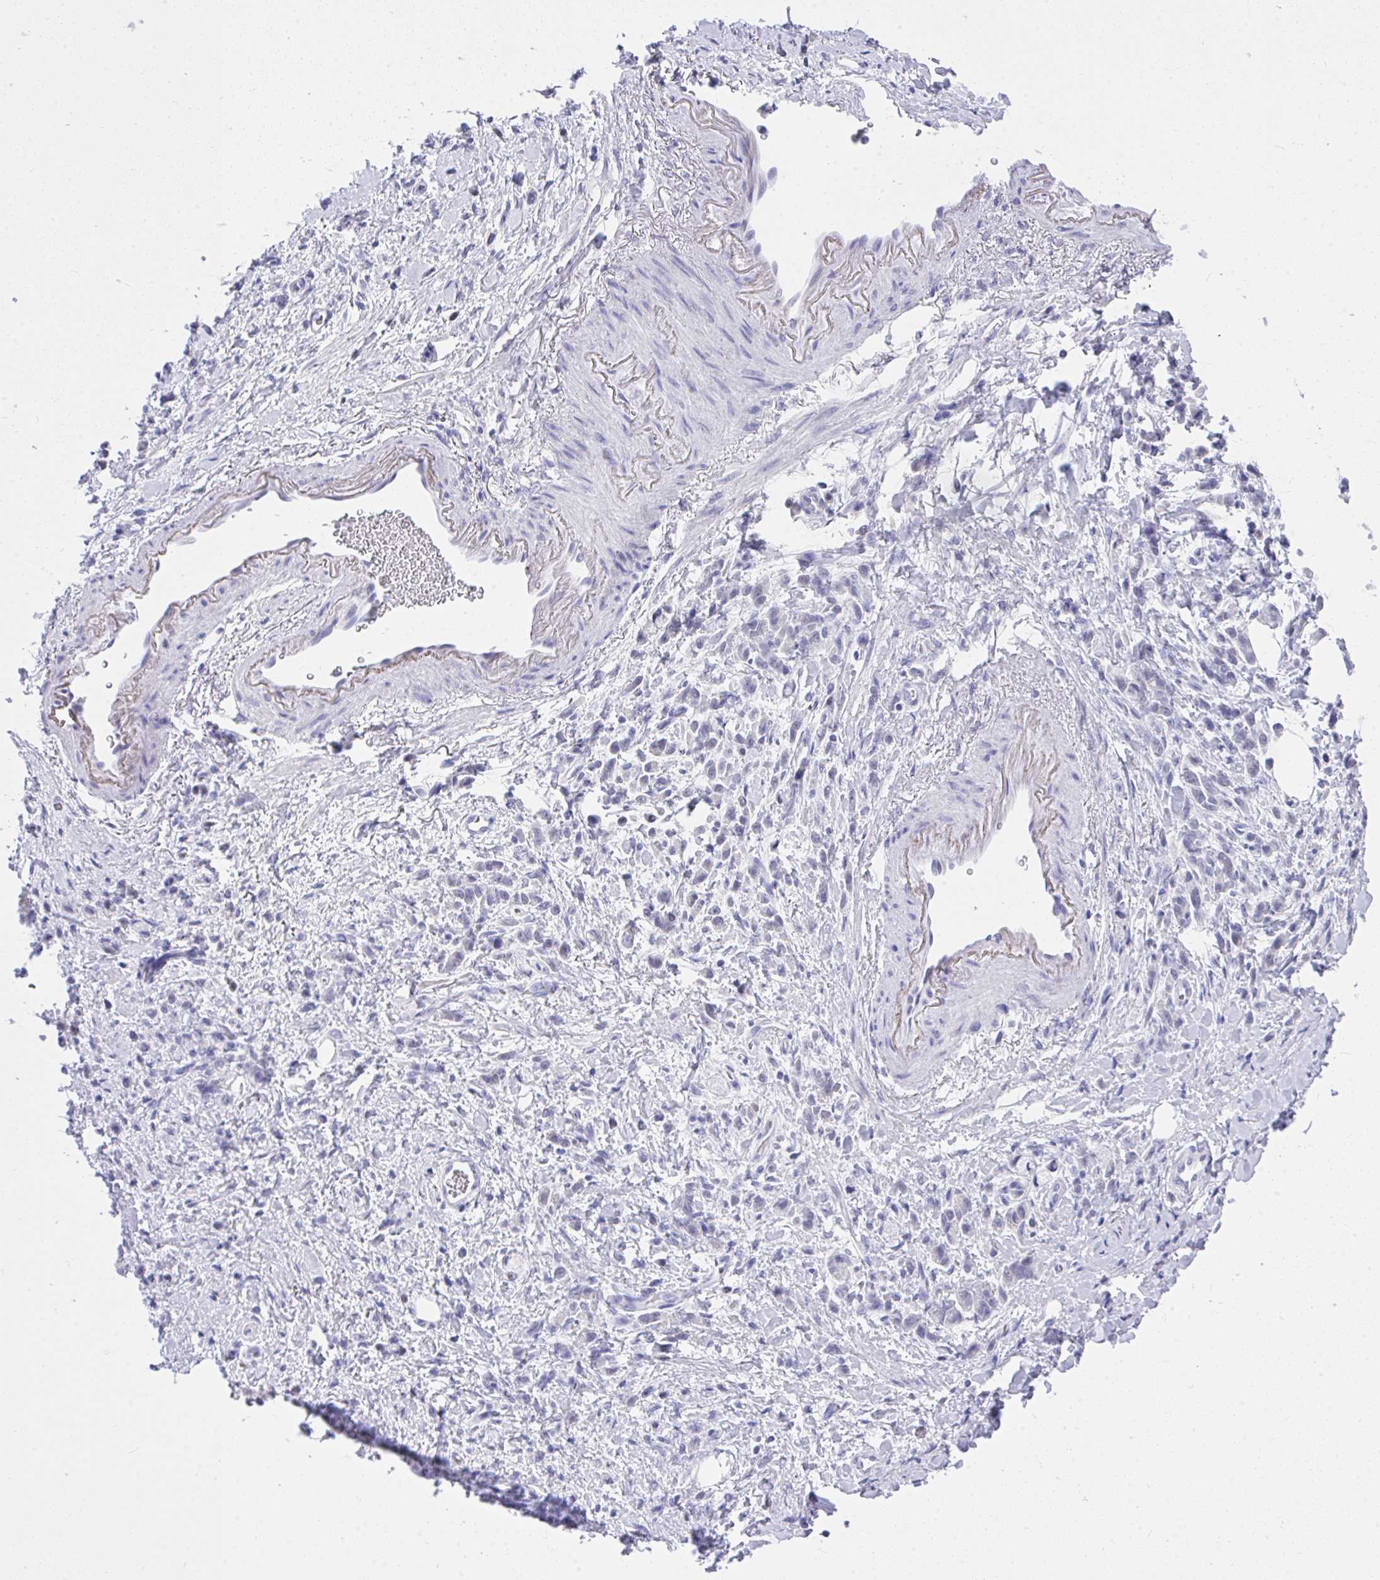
{"staining": {"intensity": "negative", "quantity": "none", "location": "none"}, "tissue": "stomach cancer", "cell_type": "Tumor cells", "image_type": "cancer", "snomed": [{"axis": "morphology", "description": "Adenocarcinoma, NOS"}, {"axis": "topography", "description": "Stomach"}], "caption": "Immunohistochemistry of stomach adenocarcinoma demonstrates no positivity in tumor cells.", "gene": "MS4A12", "patient": {"sex": "male", "age": 77}}